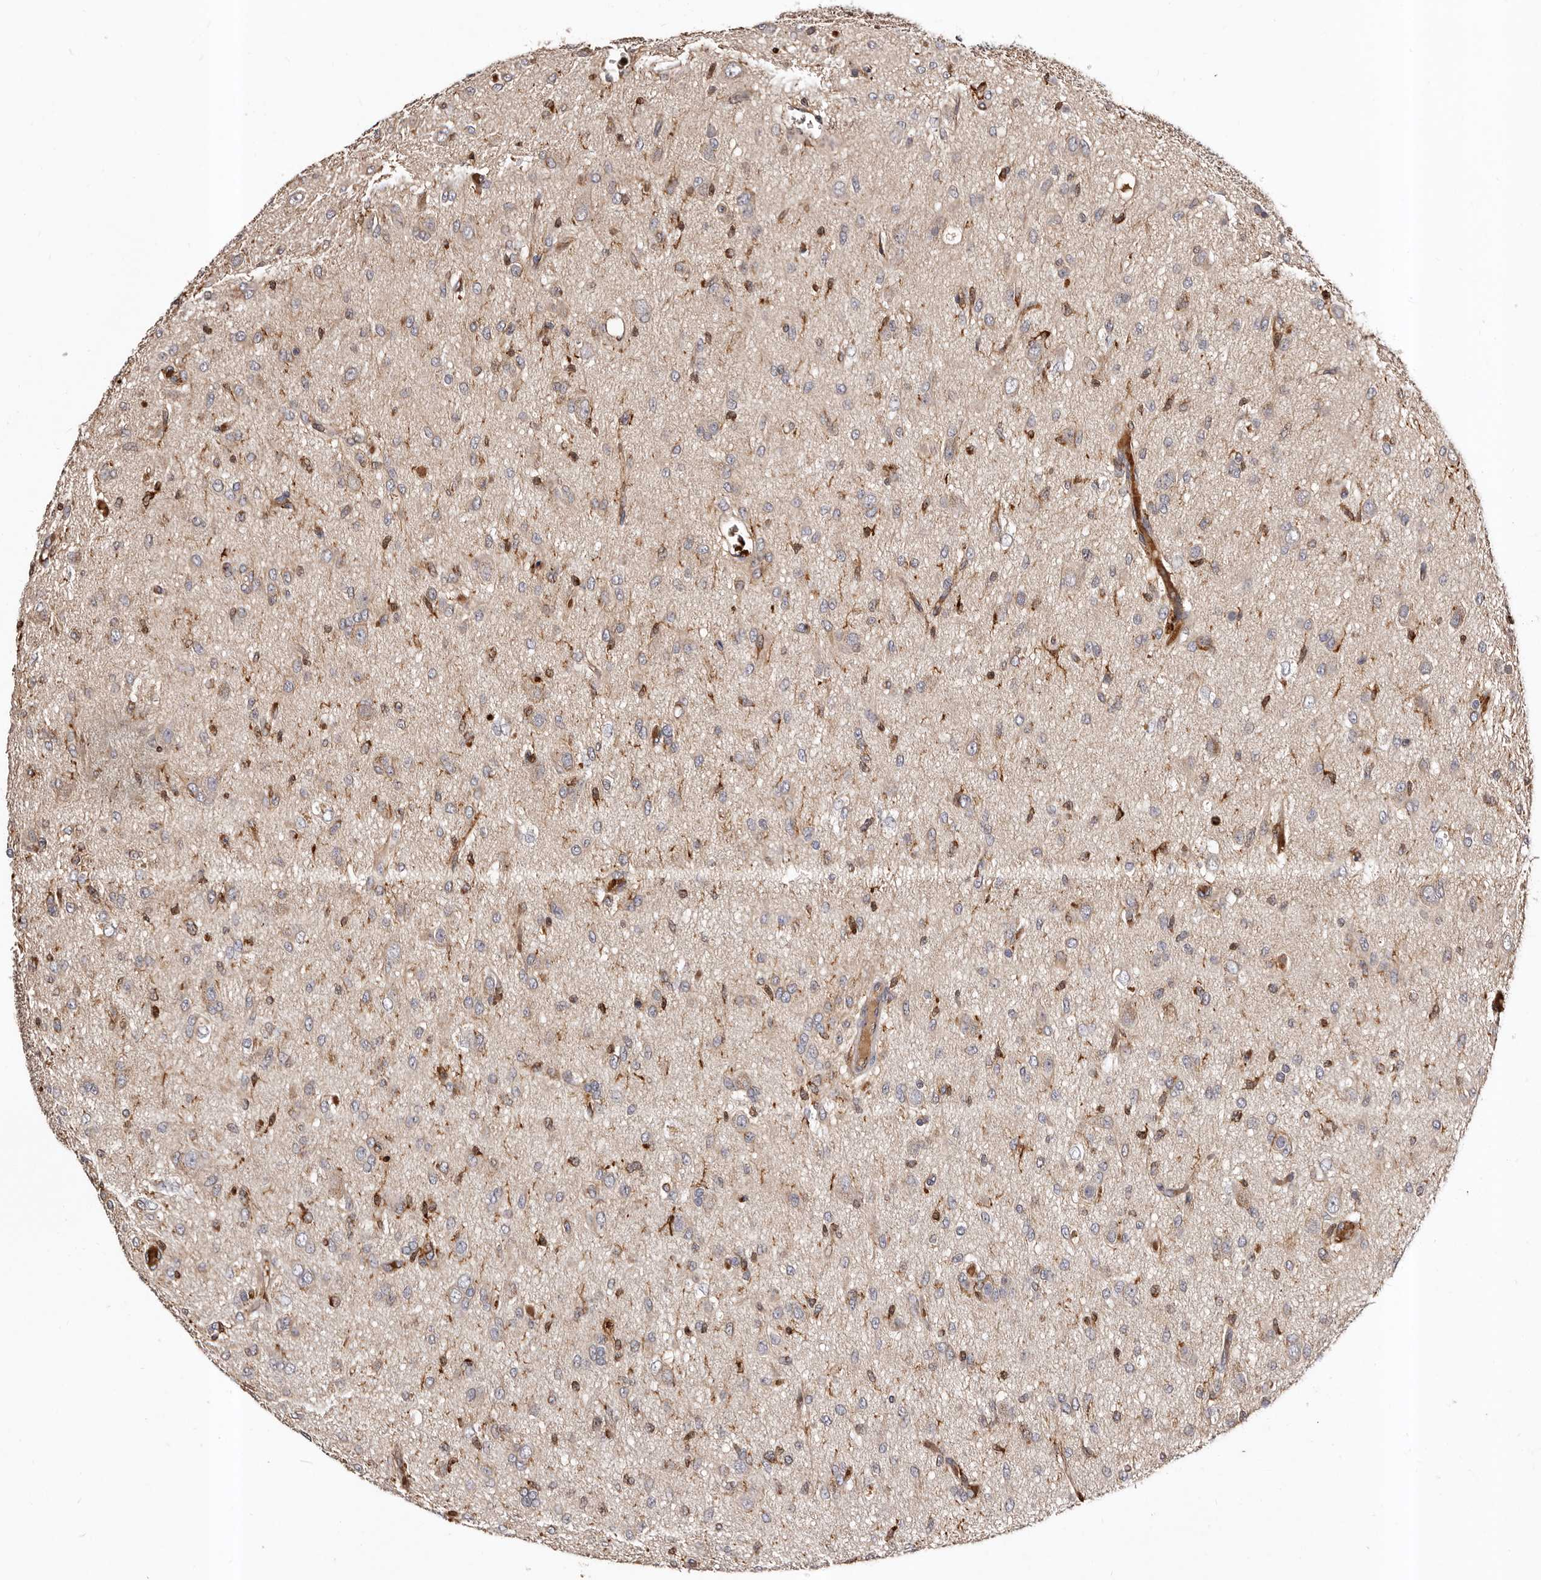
{"staining": {"intensity": "negative", "quantity": "none", "location": "none"}, "tissue": "glioma", "cell_type": "Tumor cells", "image_type": "cancer", "snomed": [{"axis": "morphology", "description": "Glioma, malignant, High grade"}, {"axis": "topography", "description": "Brain"}], "caption": "This is a micrograph of immunohistochemistry (IHC) staining of glioma, which shows no staining in tumor cells. (DAB (3,3'-diaminobenzidine) IHC, high magnification).", "gene": "BAX", "patient": {"sex": "female", "age": 59}}